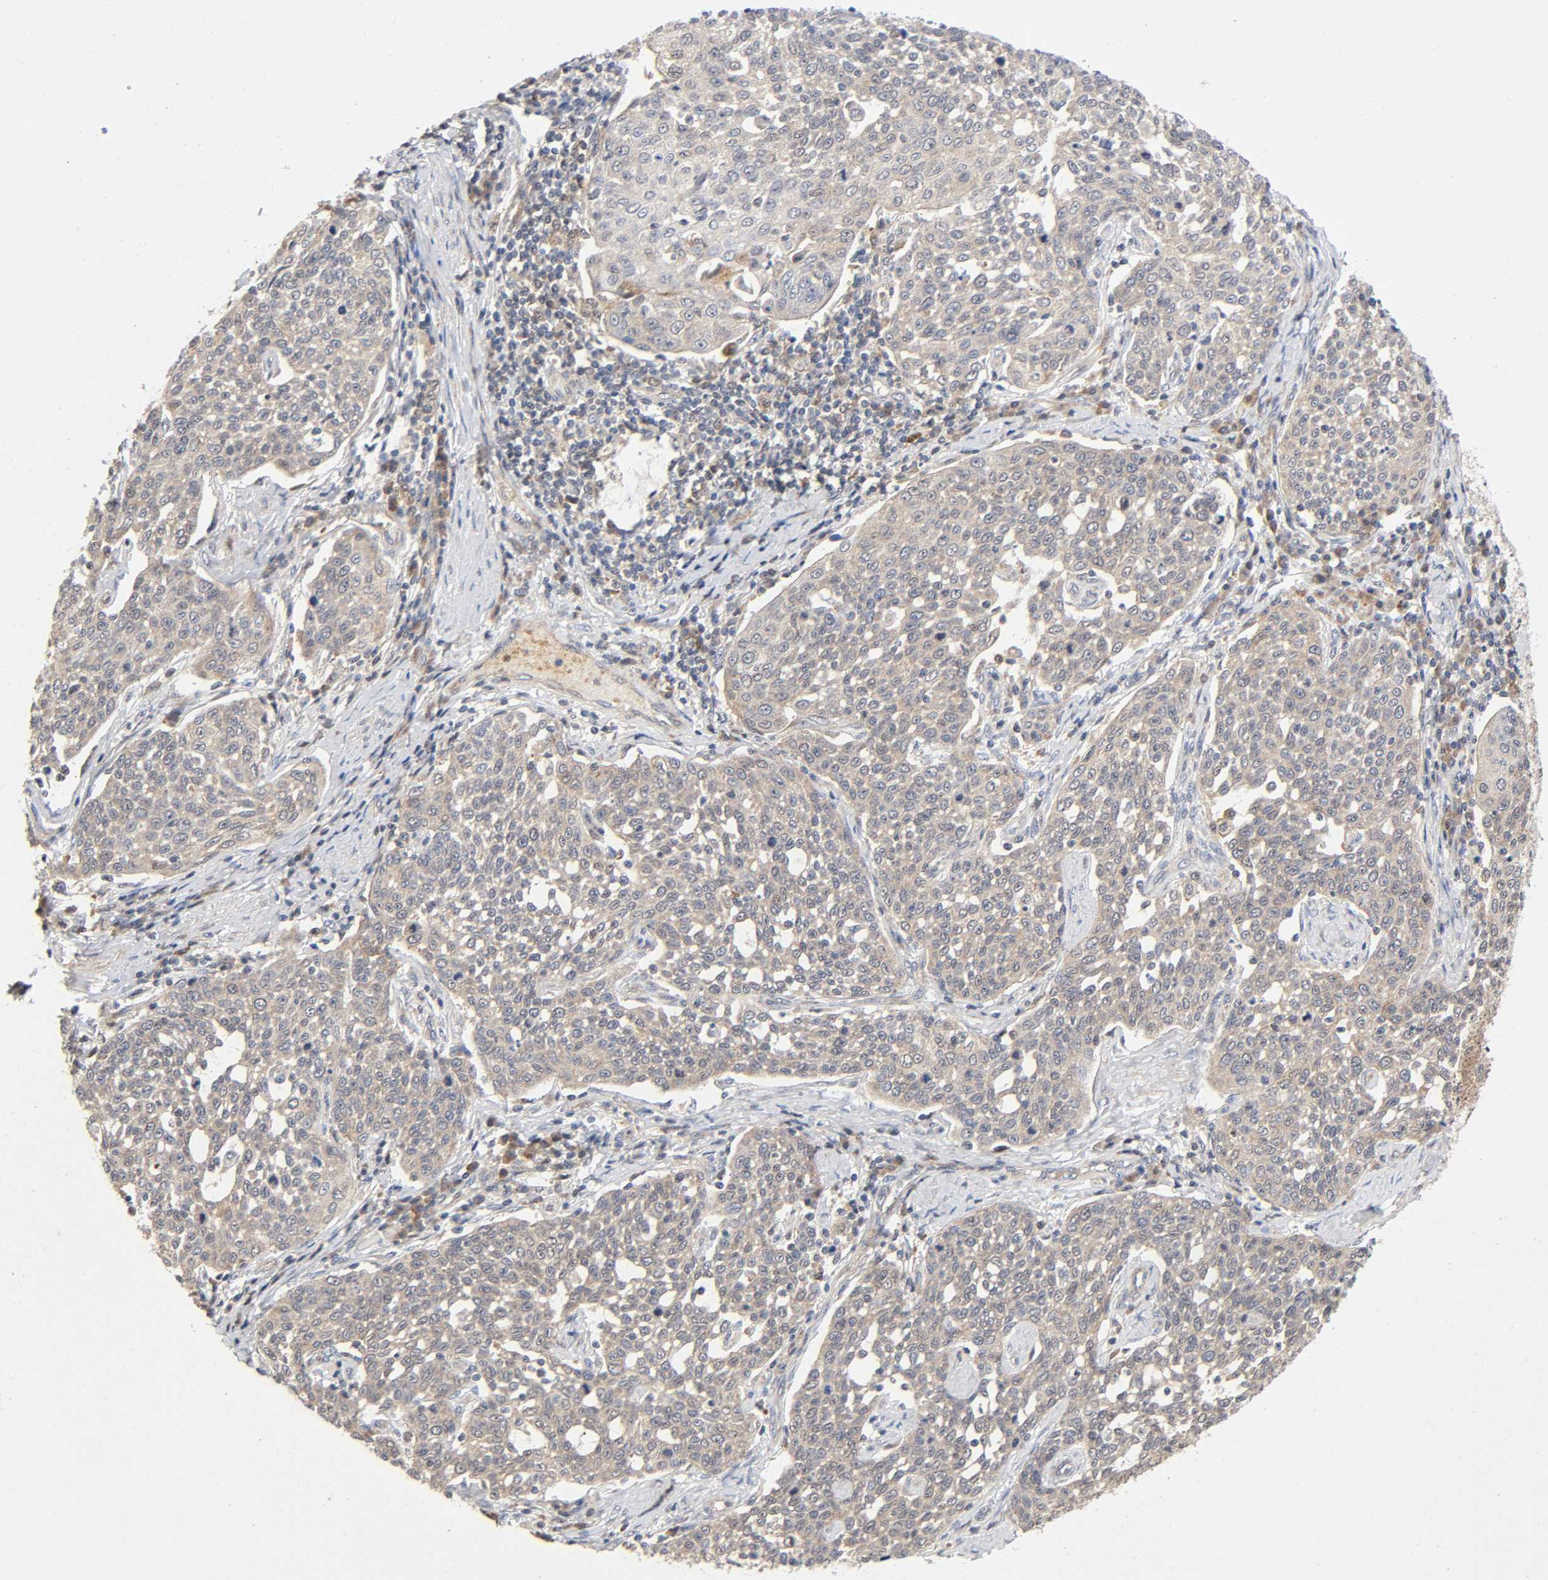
{"staining": {"intensity": "weak", "quantity": ">75%", "location": "cytoplasmic/membranous"}, "tissue": "cervical cancer", "cell_type": "Tumor cells", "image_type": "cancer", "snomed": [{"axis": "morphology", "description": "Squamous cell carcinoma, NOS"}, {"axis": "topography", "description": "Cervix"}], "caption": "Protein analysis of cervical squamous cell carcinoma tissue demonstrates weak cytoplasmic/membranous positivity in approximately >75% of tumor cells.", "gene": "CASP9", "patient": {"sex": "female", "age": 34}}